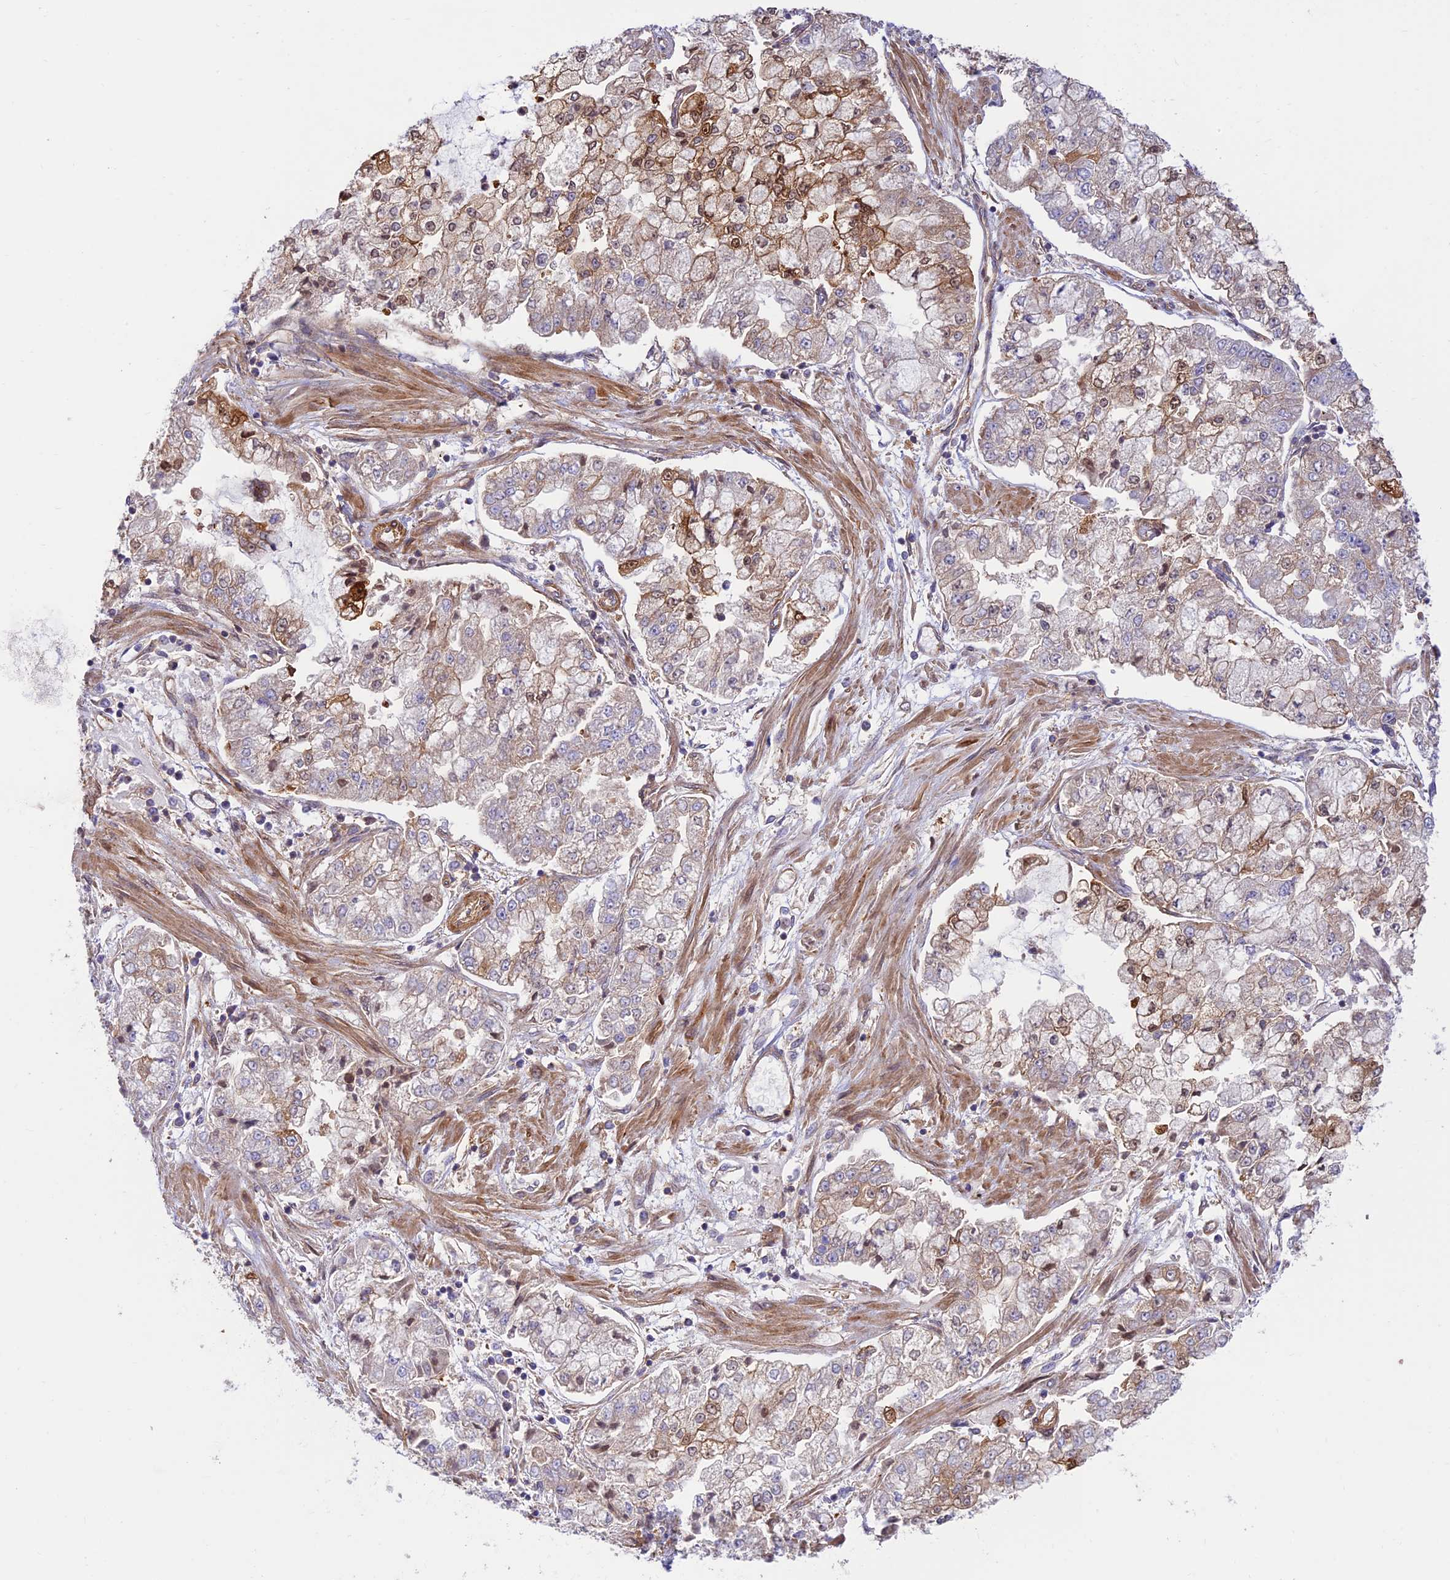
{"staining": {"intensity": "moderate", "quantity": "<25%", "location": "cytoplasmic/membranous,nuclear"}, "tissue": "stomach cancer", "cell_type": "Tumor cells", "image_type": "cancer", "snomed": [{"axis": "morphology", "description": "Adenocarcinoma, NOS"}, {"axis": "topography", "description": "Stomach"}], "caption": "Moderate cytoplasmic/membranous and nuclear protein expression is present in approximately <25% of tumor cells in stomach adenocarcinoma.", "gene": "PPP1R12C", "patient": {"sex": "male", "age": 76}}